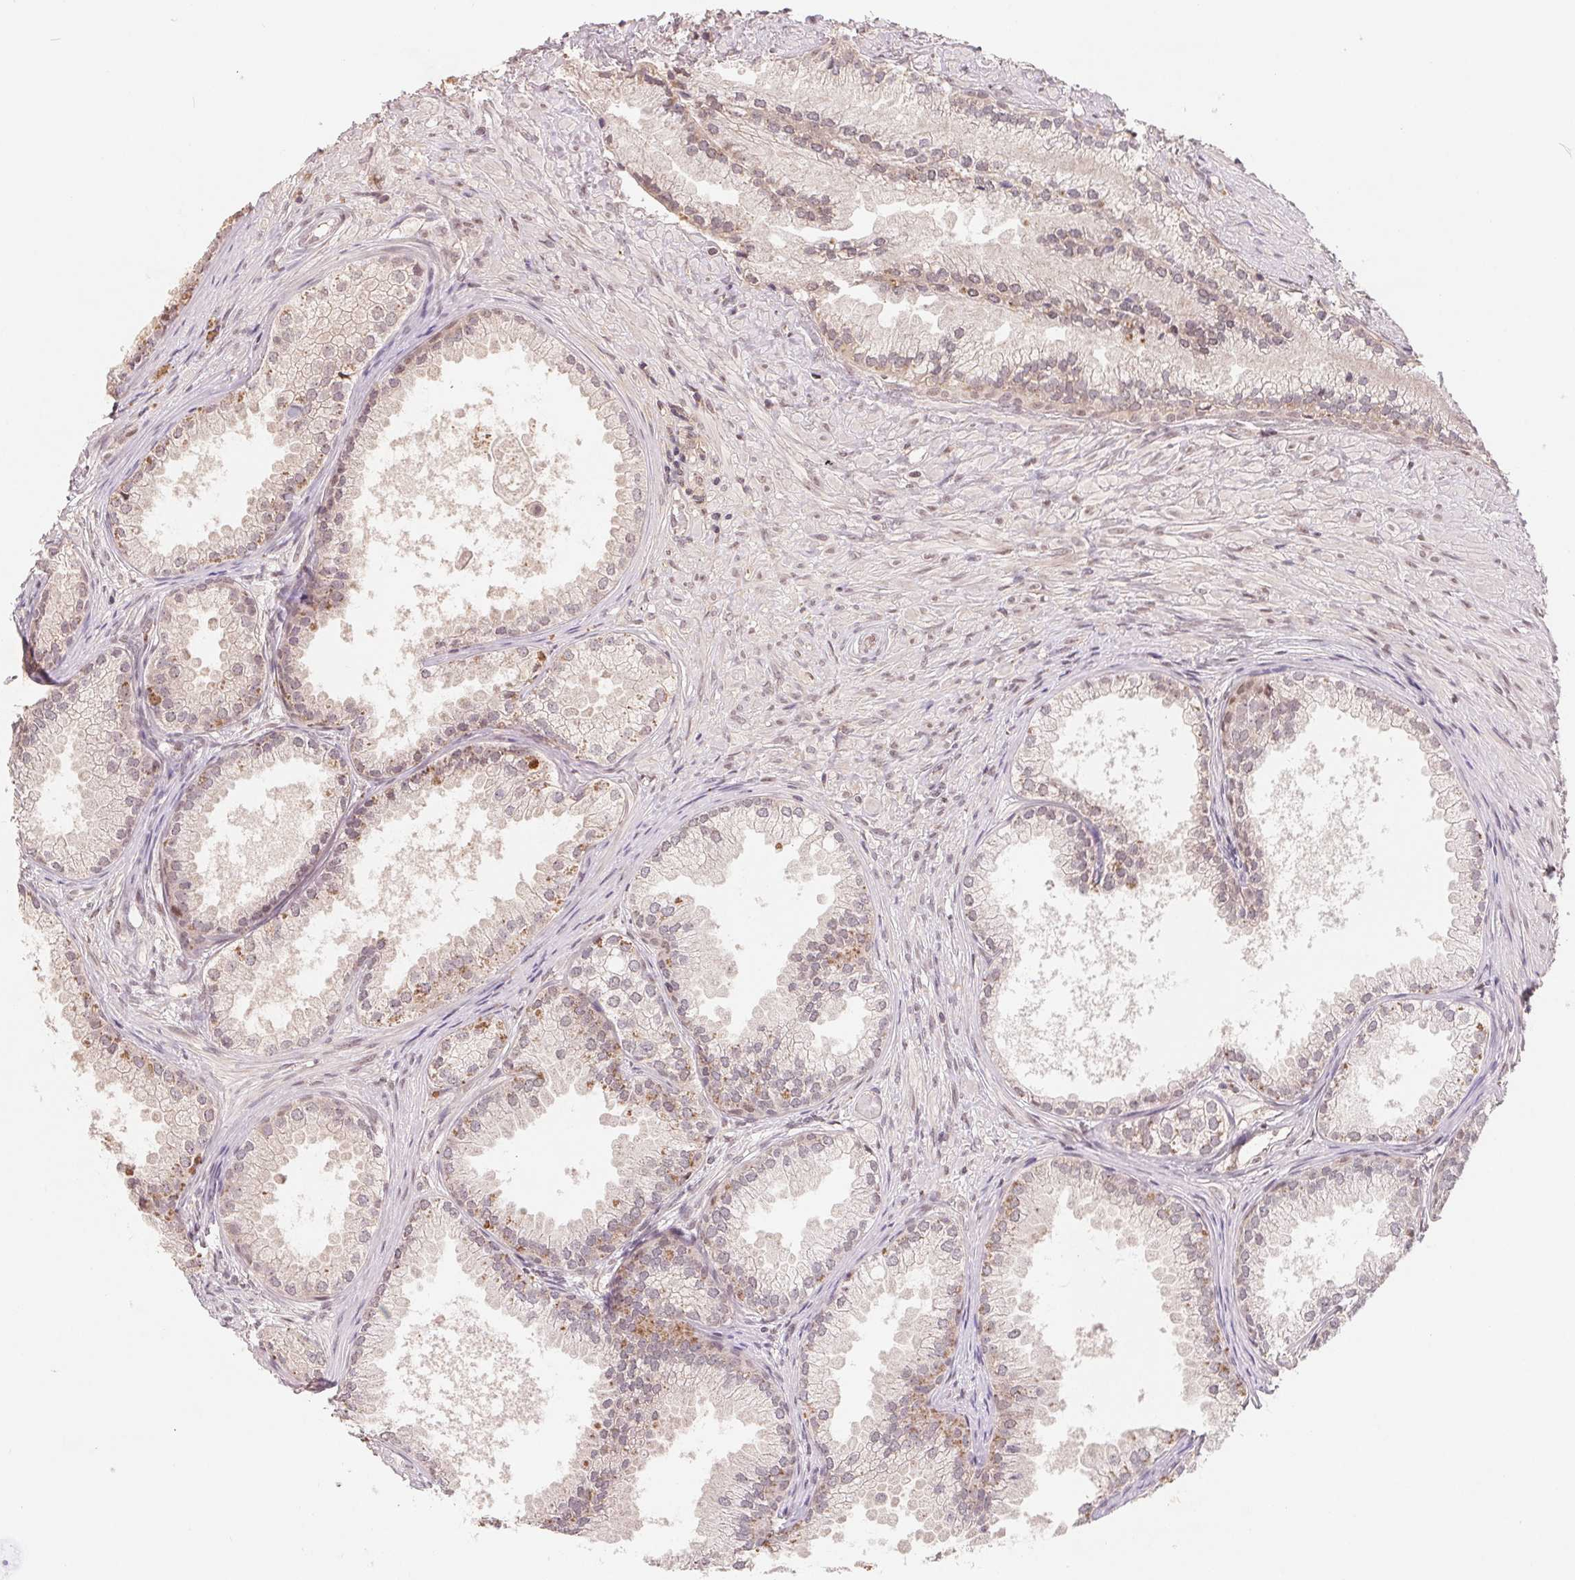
{"staining": {"intensity": "moderate", "quantity": "<25%", "location": "cytoplasmic/membranous,nuclear"}, "tissue": "prostate cancer", "cell_type": "Tumor cells", "image_type": "cancer", "snomed": [{"axis": "morphology", "description": "Adenocarcinoma, High grade"}, {"axis": "topography", "description": "Prostate"}], "caption": "Tumor cells show low levels of moderate cytoplasmic/membranous and nuclear positivity in about <25% of cells in human prostate cancer. The protein of interest is shown in brown color, while the nuclei are stained blue.", "gene": "HMGN3", "patient": {"sex": "male", "age": 83}}